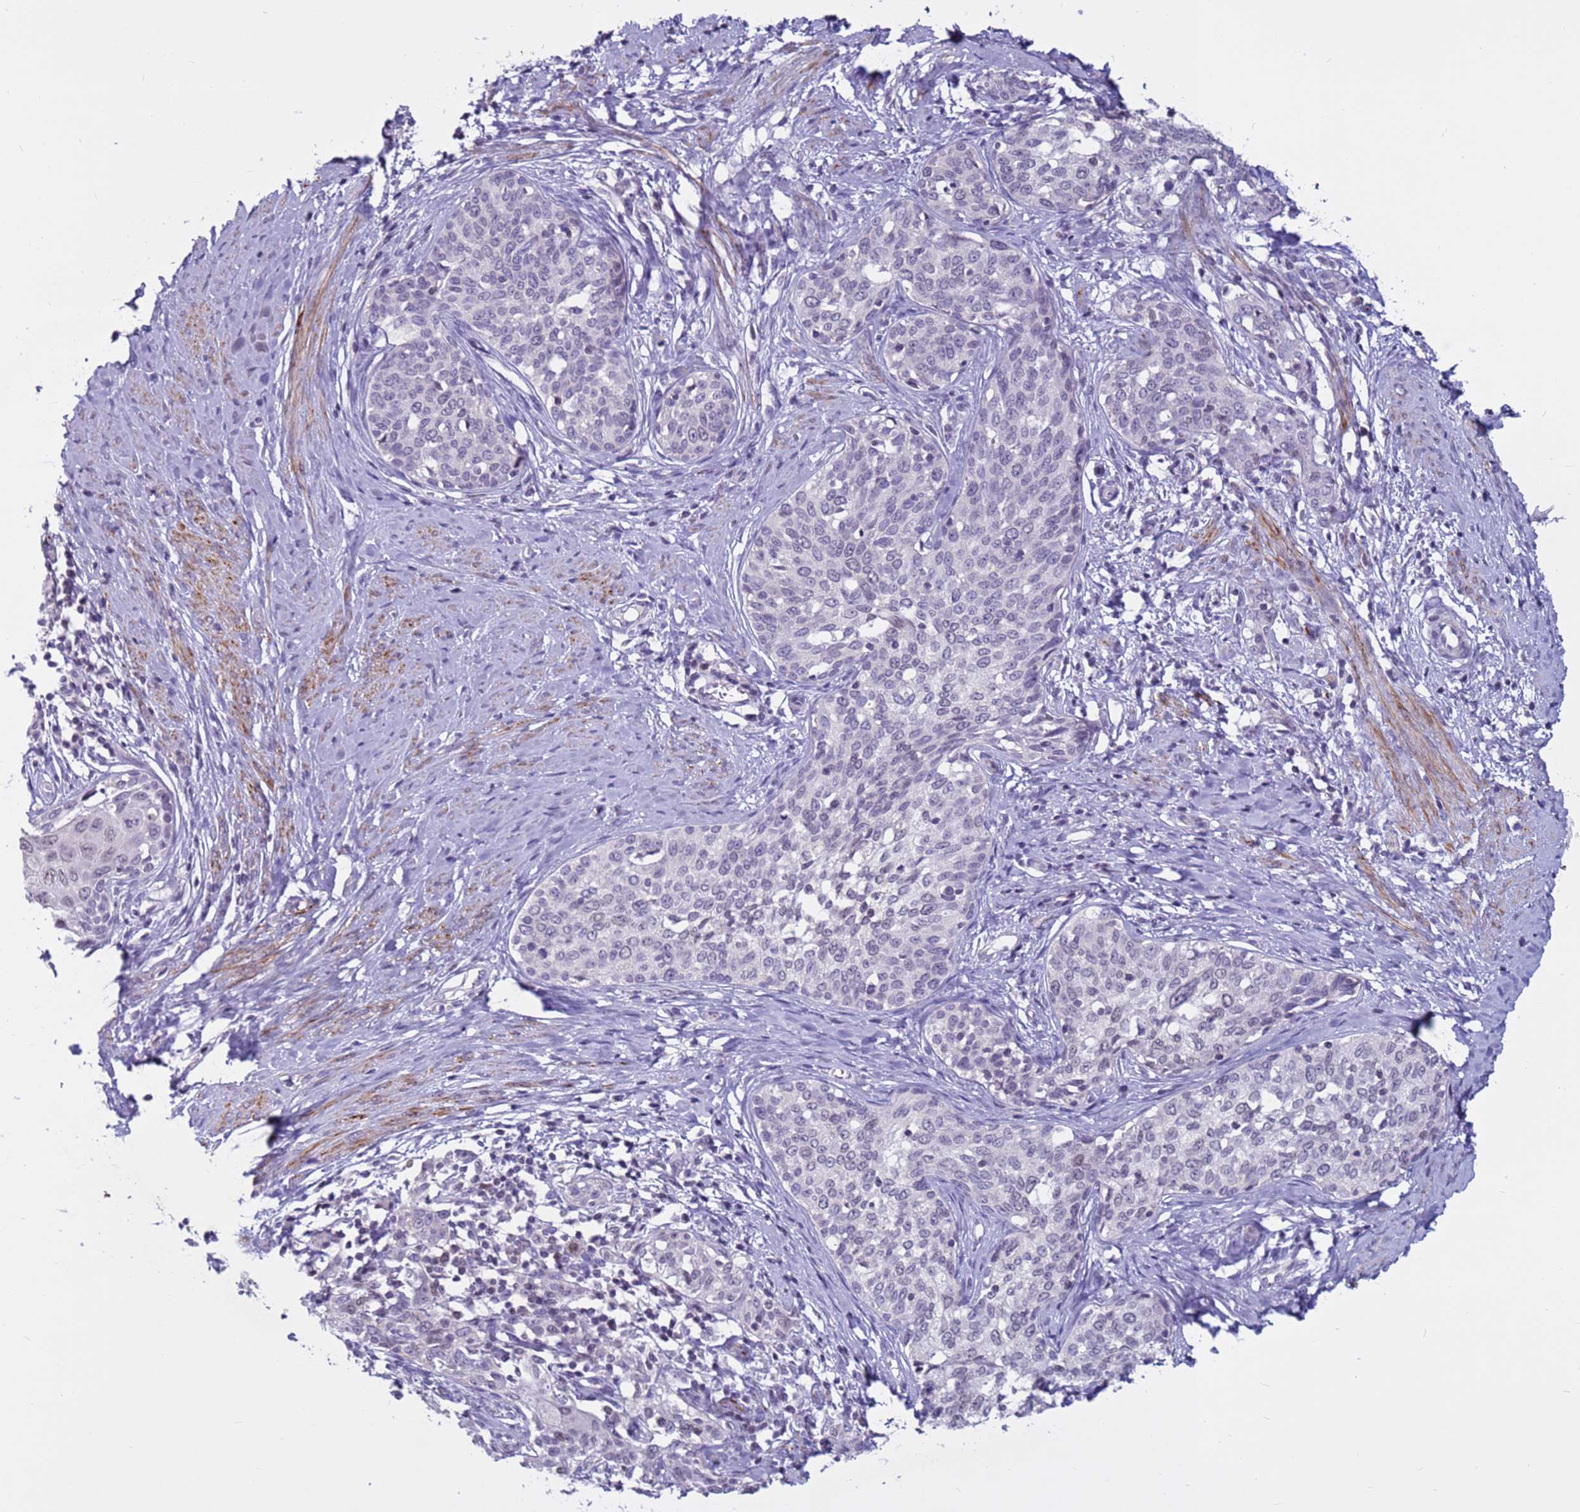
{"staining": {"intensity": "negative", "quantity": "none", "location": "none"}, "tissue": "cervical cancer", "cell_type": "Tumor cells", "image_type": "cancer", "snomed": [{"axis": "morphology", "description": "Squamous cell carcinoma, NOS"}, {"axis": "morphology", "description": "Adenocarcinoma, NOS"}, {"axis": "topography", "description": "Cervix"}], "caption": "Immunohistochemistry photomicrograph of human cervical cancer (adenocarcinoma) stained for a protein (brown), which reveals no staining in tumor cells.", "gene": "CDK2AP2", "patient": {"sex": "female", "age": 52}}